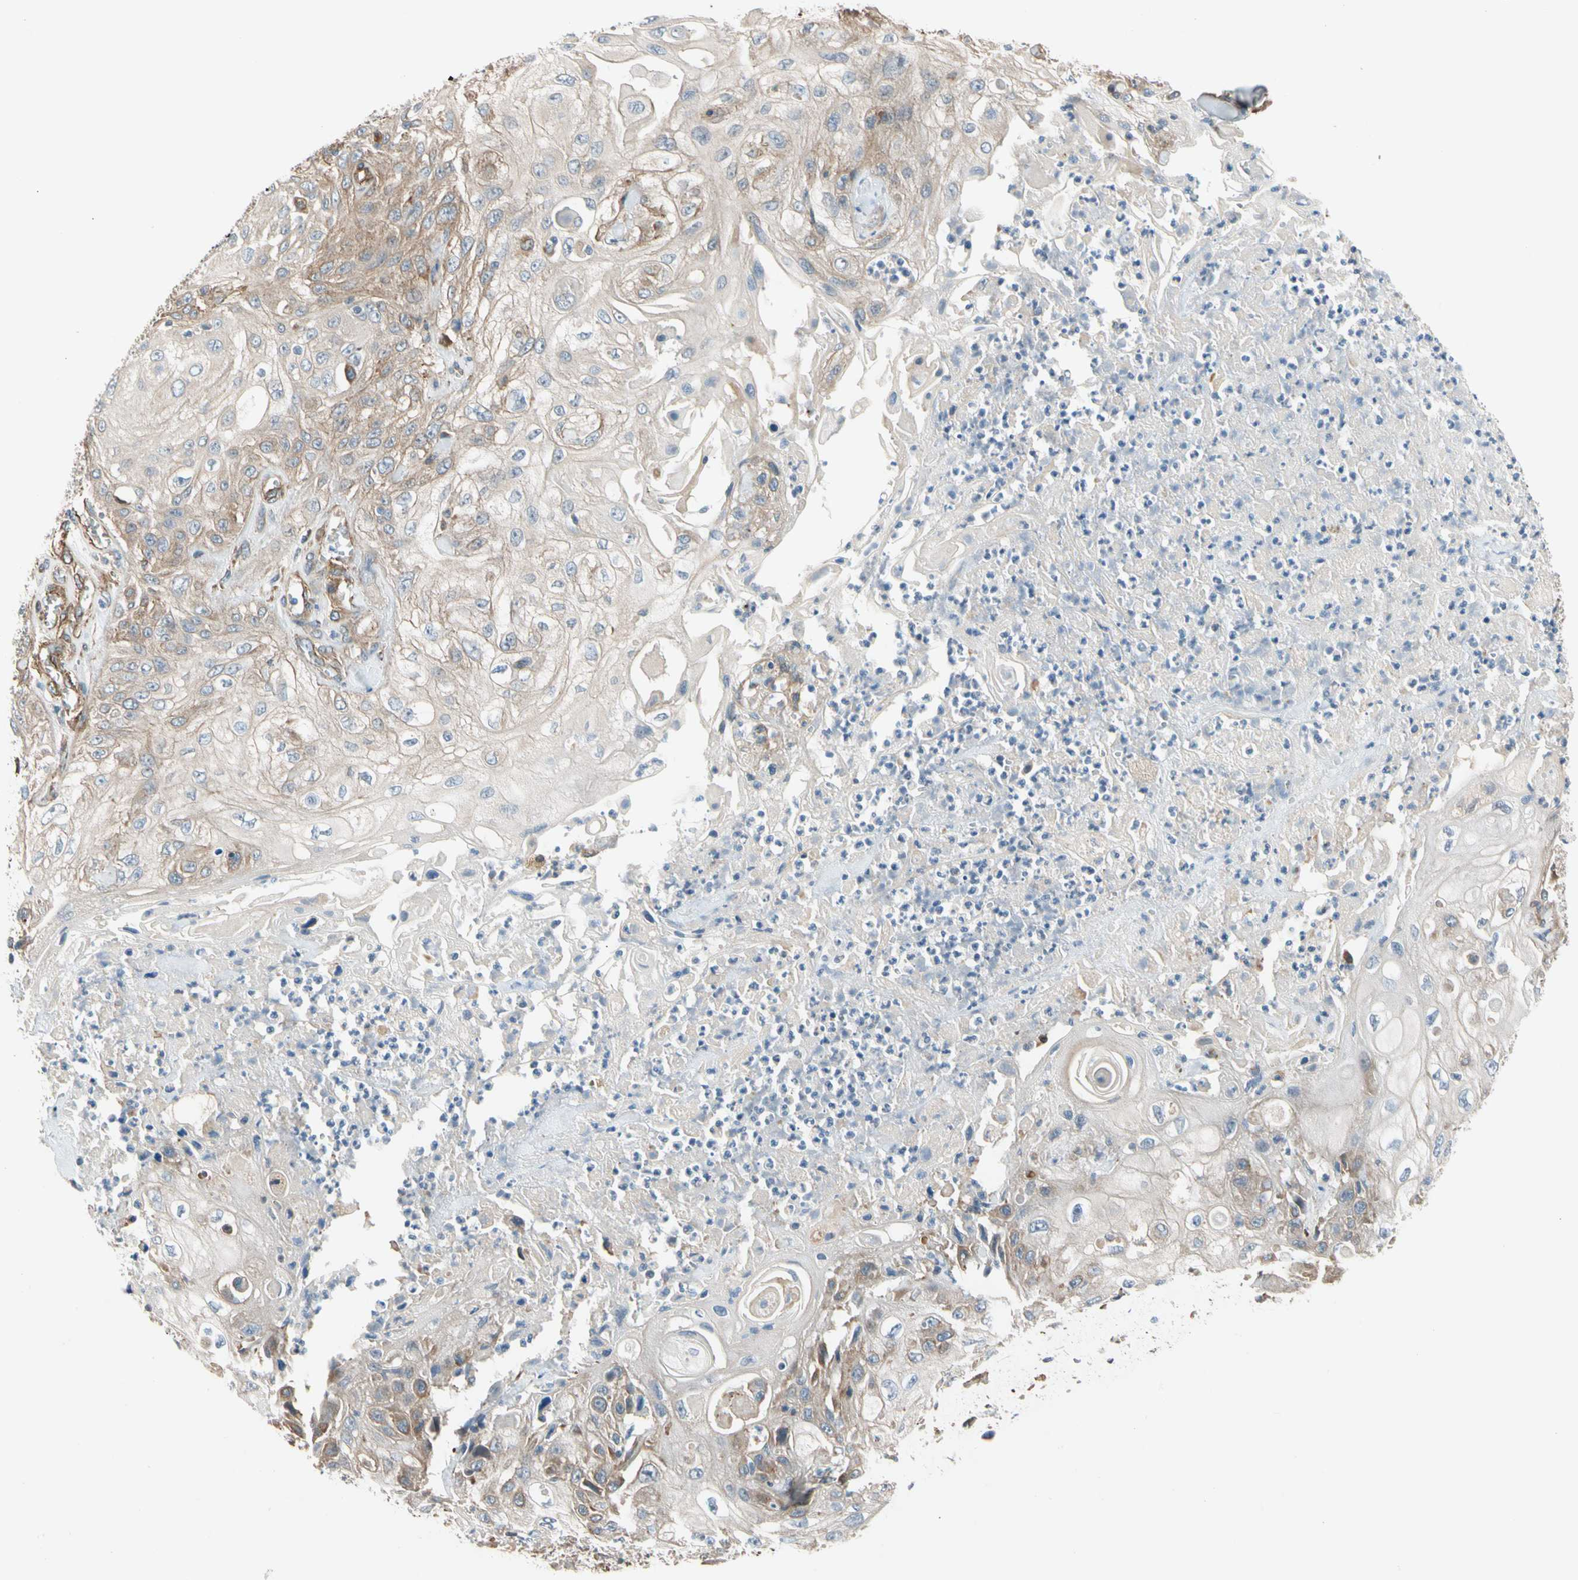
{"staining": {"intensity": "weak", "quantity": ">75%", "location": "cytoplasmic/membranous"}, "tissue": "skin cancer", "cell_type": "Tumor cells", "image_type": "cancer", "snomed": [{"axis": "morphology", "description": "Squamous cell carcinoma, NOS"}, {"axis": "morphology", "description": "Squamous cell carcinoma, metastatic, NOS"}, {"axis": "topography", "description": "Skin"}, {"axis": "topography", "description": "Lymph node"}], "caption": "The histopathology image shows immunohistochemical staining of skin cancer (metastatic squamous cell carcinoma). There is weak cytoplasmic/membranous staining is present in approximately >75% of tumor cells.", "gene": "LIMK2", "patient": {"sex": "male", "age": 75}}